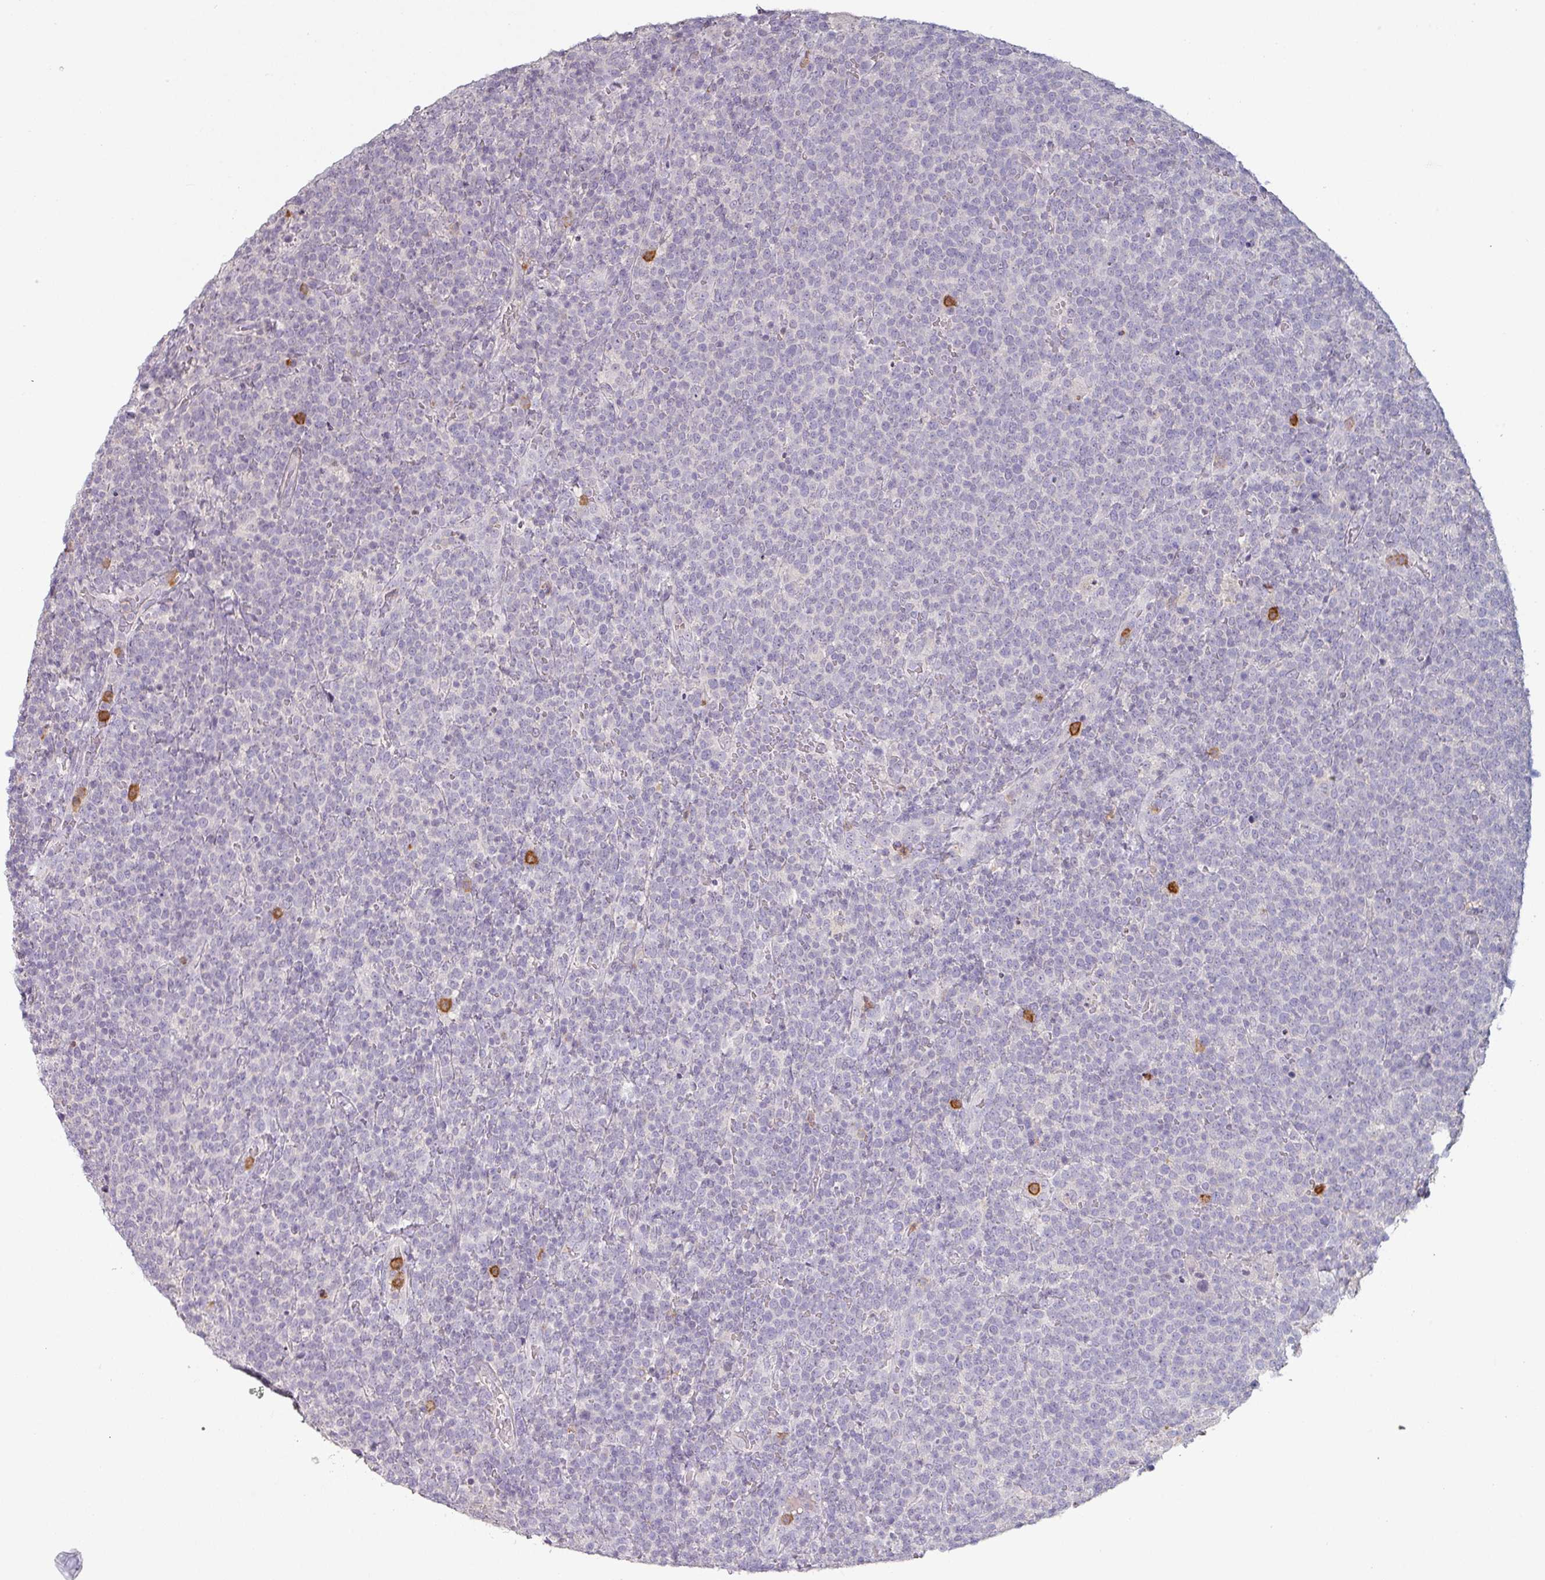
{"staining": {"intensity": "negative", "quantity": "none", "location": "none"}, "tissue": "lymphoma", "cell_type": "Tumor cells", "image_type": "cancer", "snomed": [{"axis": "morphology", "description": "Malignant lymphoma, non-Hodgkin's type, High grade"}, {"axis": "topography", "description": "Lymph node"}], "caption": "A photomicrograph of human malignant lymphoma, non-Hodgkin's type (high-grade) is negative for staining in tumor cells.", "gene": "MAGEC3", "patient": {"sex": "male", "age": 61}}